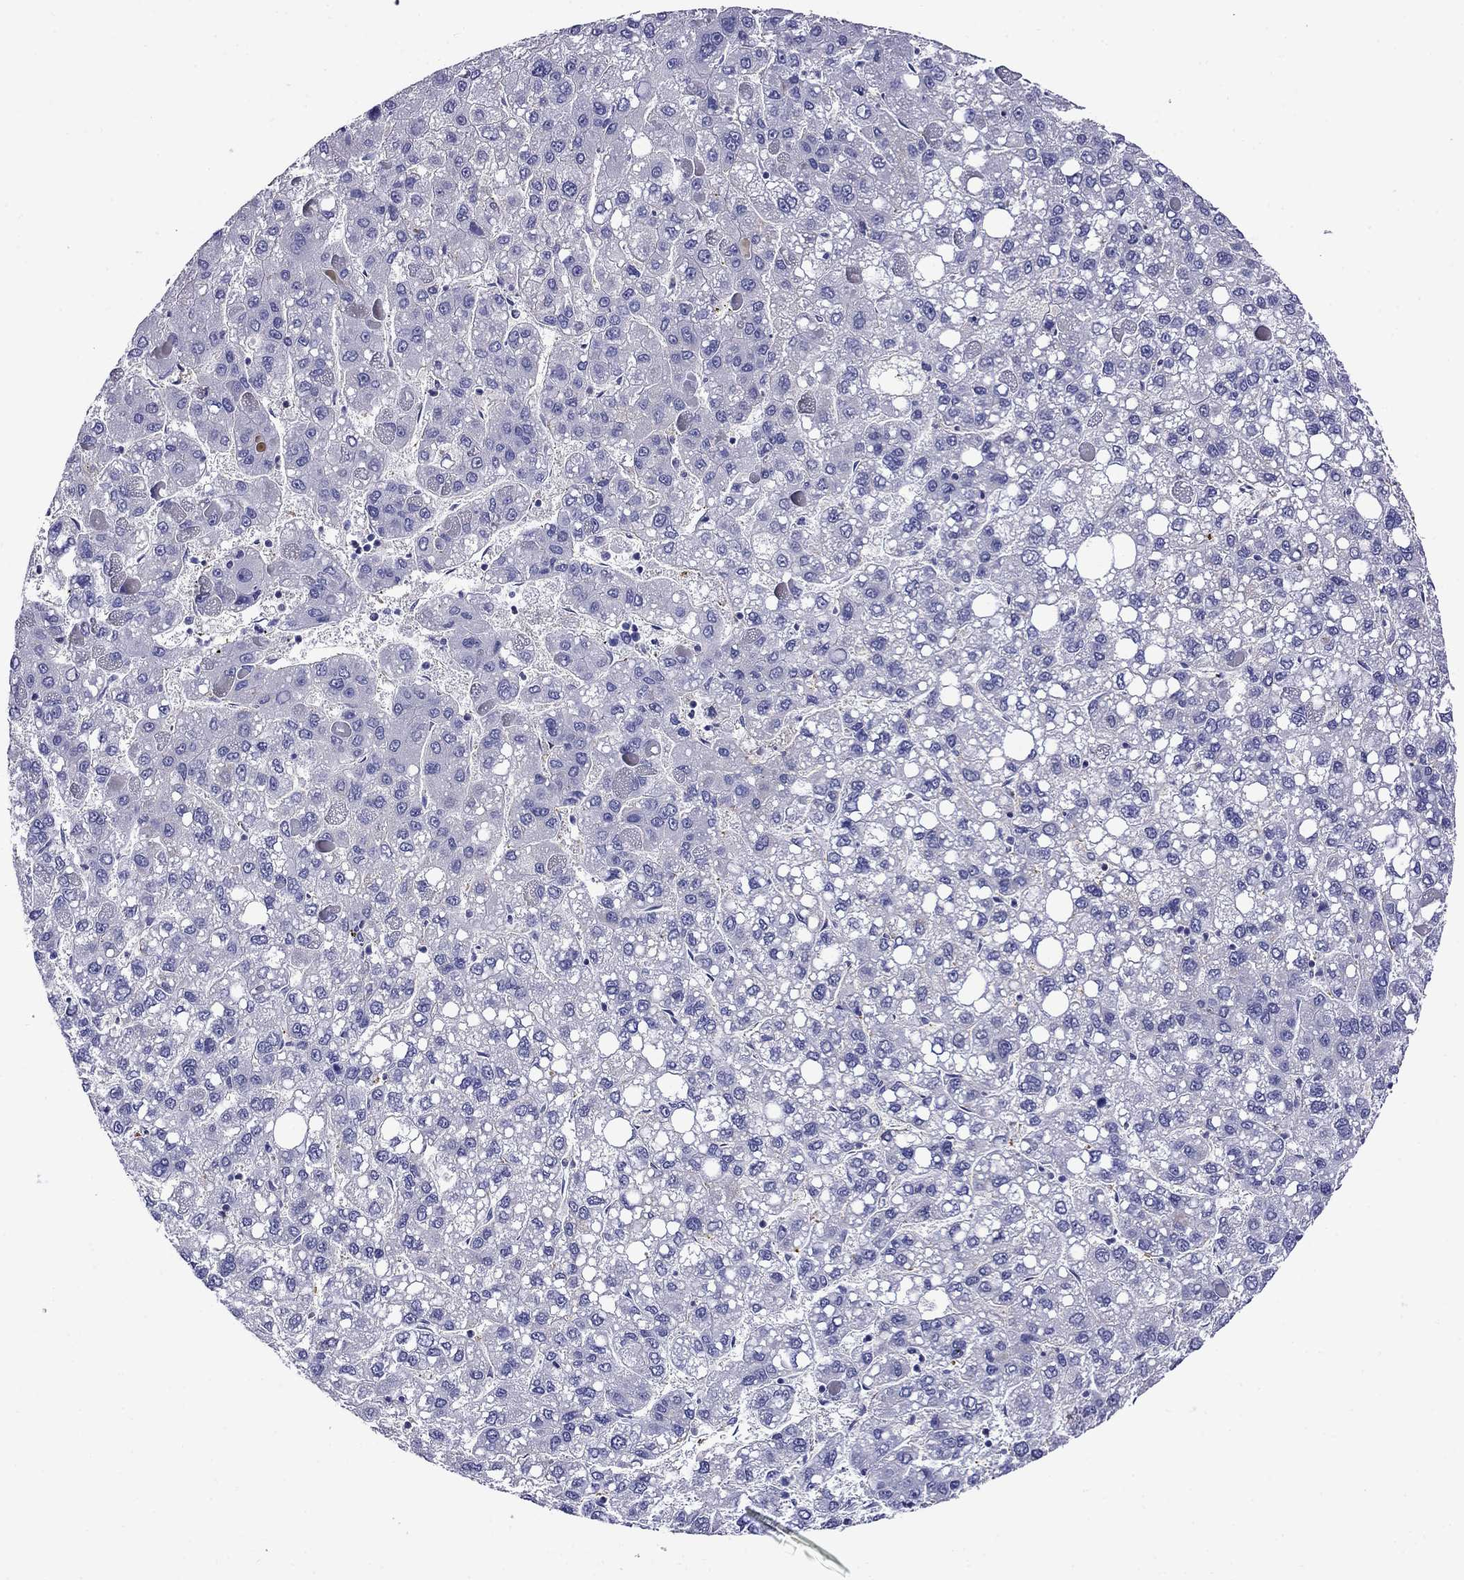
{"staining": {"intensity": "negative", "quantity": "none", "location": "none"}, "tissue": "liver cancer", "cell_type": "Tumor cells", "image_type": "cancer", "snomed": [{"axis": "morphology", "description": "Carcinoma, Hepatocellular, NOS"}, {"axis": "topography", "description": "Liver"}], "caption": "Photomicrograph shows no significant protein expression in tumor cells of liver cancer.", "gene": "SCG2", "patient": {"sex": "female", "age": 82}}